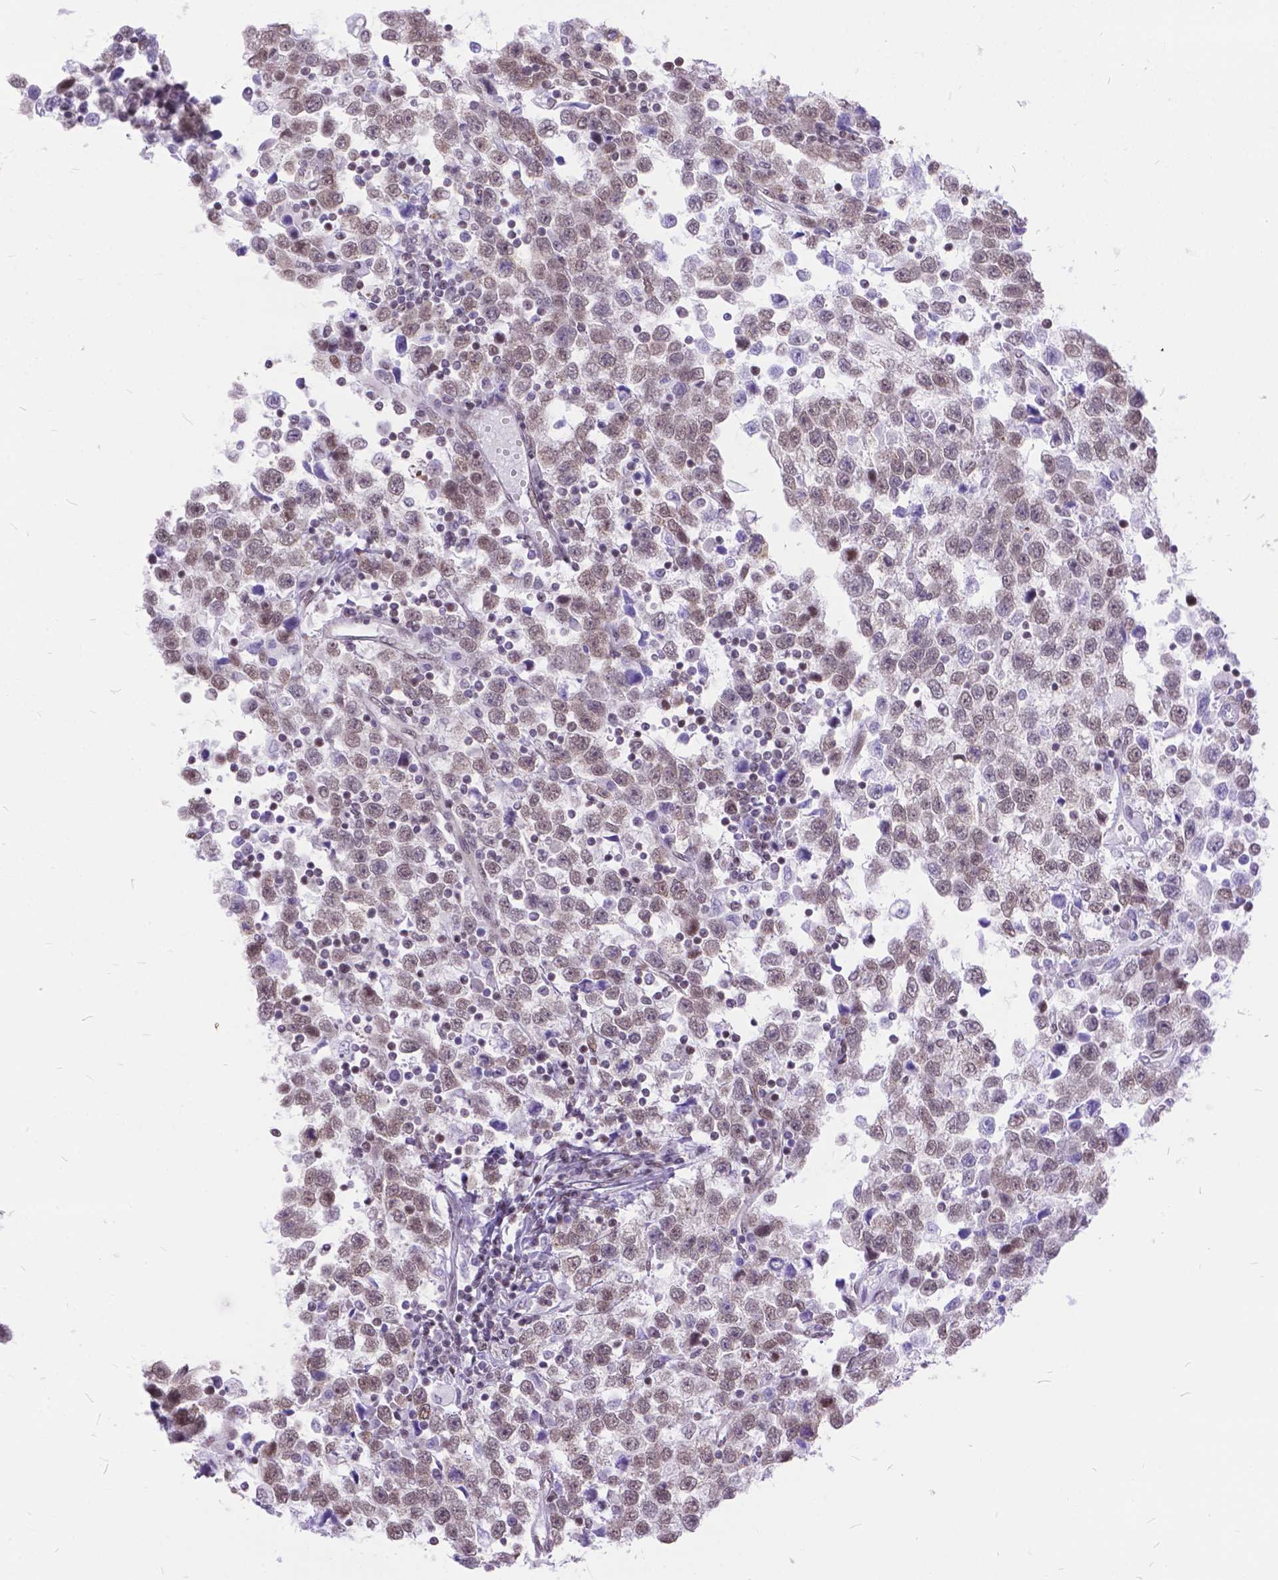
{"staining": {"intensity": "weak", "quantity": ">75%", "location": "nuclear"}, "tissue": "testis cancer", "cell_type": "Tumor cells", "image_type": "cancer", "snomed": [{"axis": "morphology", "description": "Seminoma, NOS"}, {"axis": "topography", "description": "Testis"}], "caption": "The micrograph demonstrates immunohistochemical staining of testis cancer. There is weak nuclear staining is present in approximately >75% of tumor cells.", "gene": "FAM124B", "patient": {"sex": "male", "age": 34}}